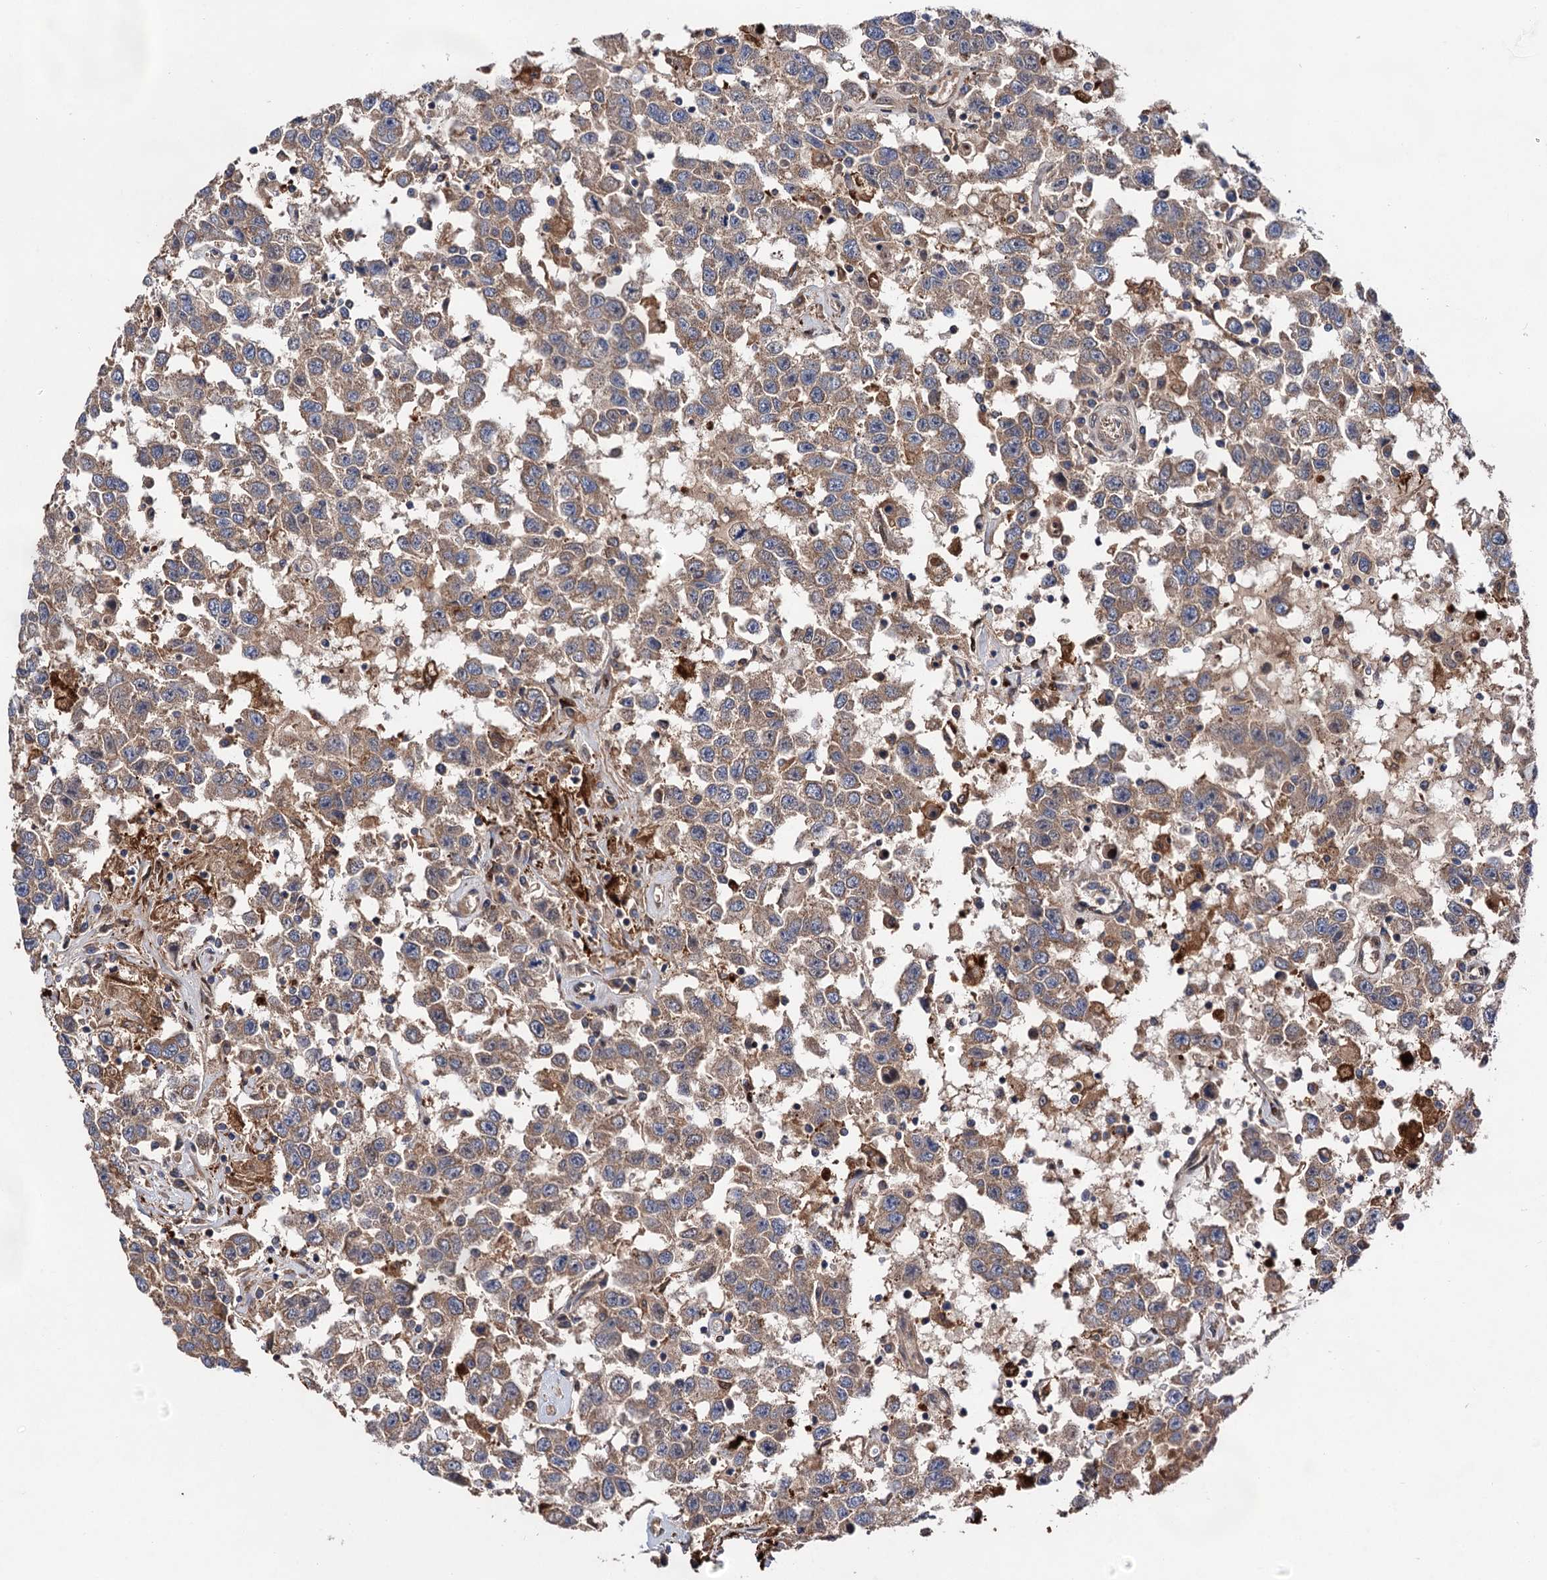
{"staining": {"intensity": "moderate", "quantity": ">75%", "location": "cytoplasmic/membranous"}, "tissue": "testis cancer", "cell_type": "Tumor cells", "image_type": "cancer", "snomed": [{"axis": "morphology", "description": "Seminoma, NOS"}, {"axis": "topography", "description": "Testis"}], "caption": "IHC micrograph of seminoma (testis) stained for a protein (brown), which exhibits medium levels of moderate cytoplasmic/membranous staining in approximately >75% of tumor cells.", "gene": "NAA25", "patient": {"sex": "male", "age": 41}}